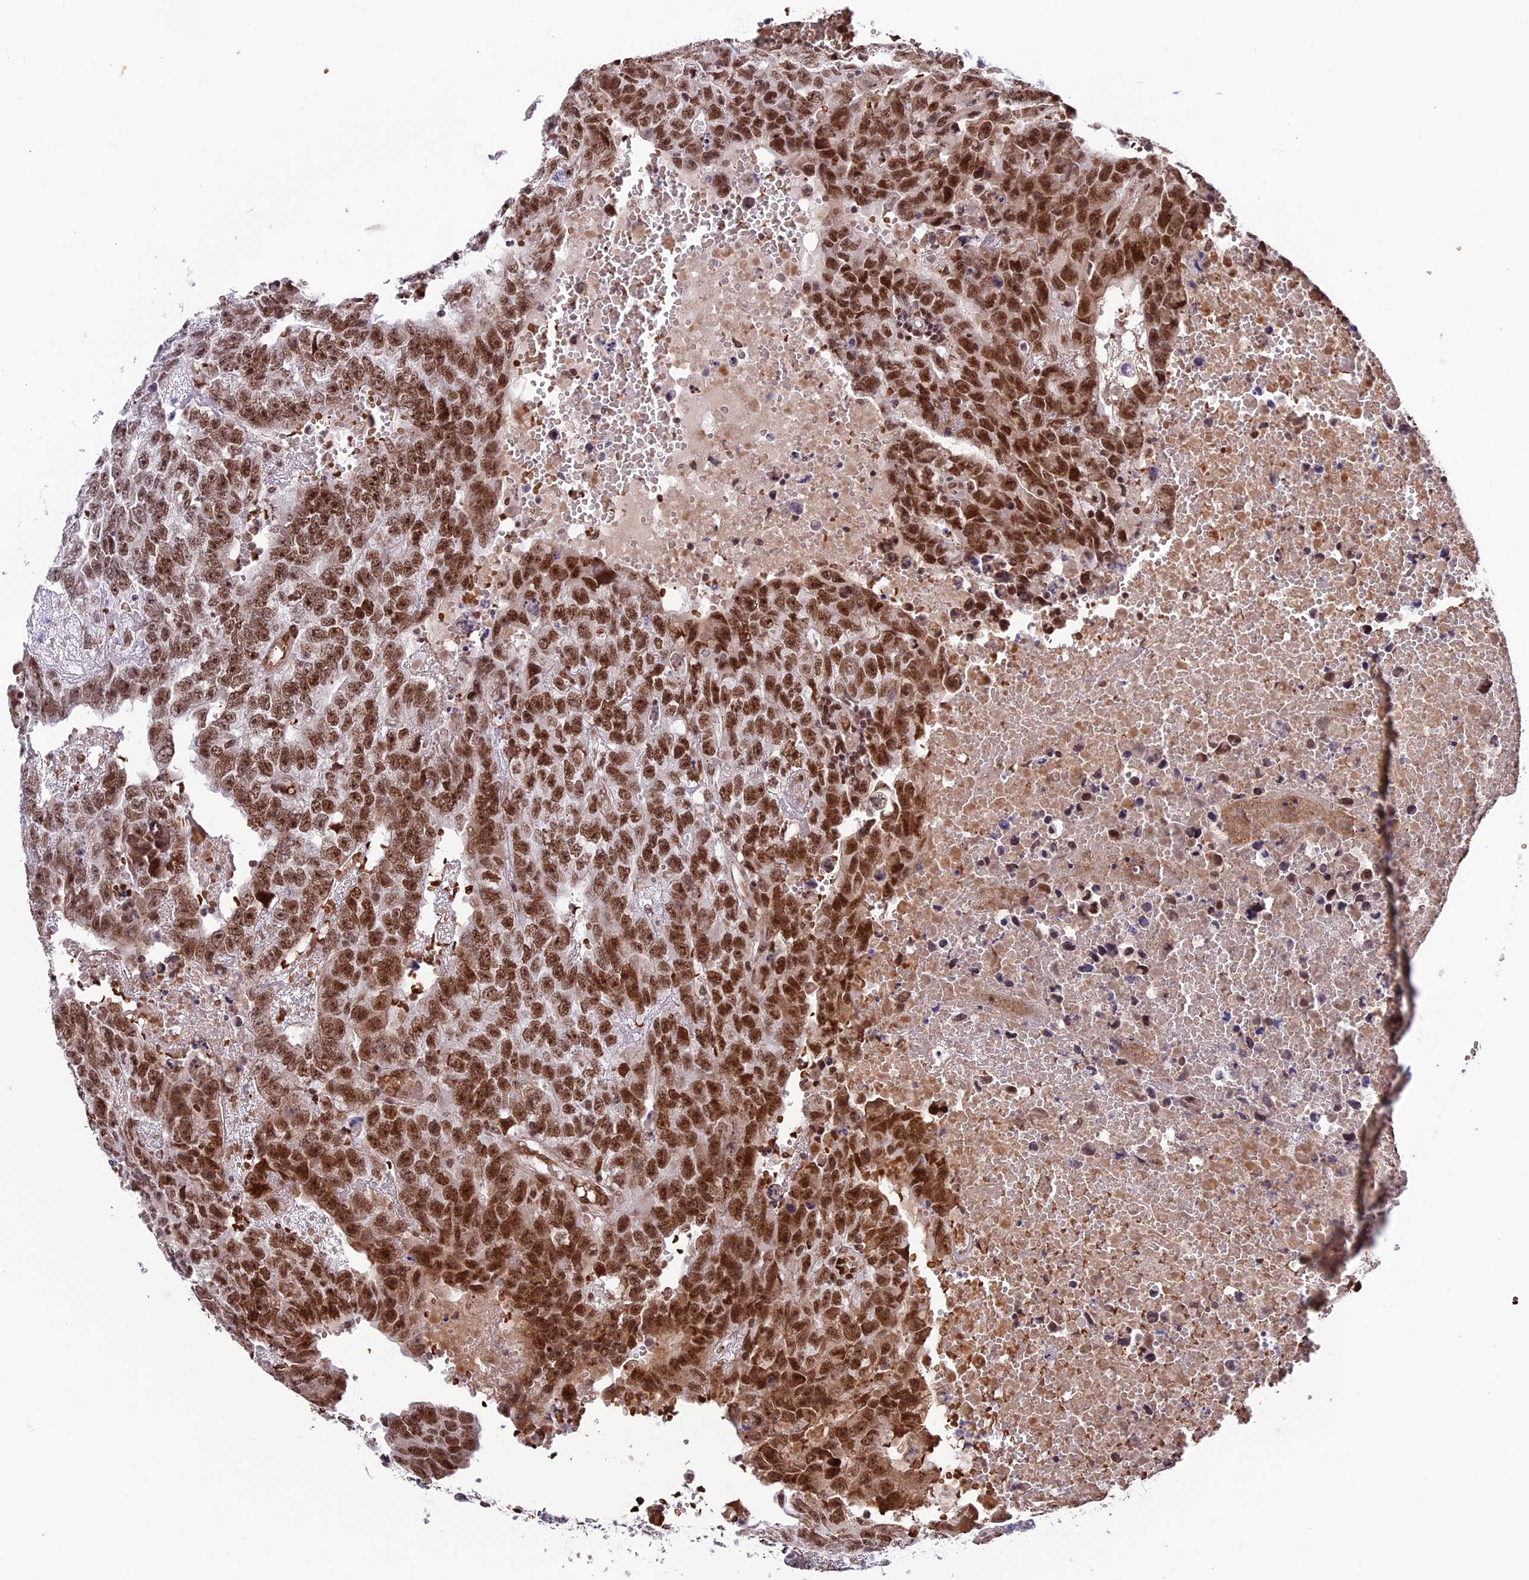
{"staining": {"intensity": "moderate", "quantity": ">75%", "location": "nuclear"}, "tissue": "testis cancer", "cell_type": "Tumor cells", "image_type": "cancer", "snomed": [{"axis": "morphology", "description": "Carcinoma, Embryonal, NOS"}, {"axis": "topography", "description": "Testis"}], "caption": "Immunohistochemistry photomicrograph of neoplastic tissue: human embryonal carcinoma (testis) stained using IHC exhibits medium levels of moderate protein expression localized specifically in the nuclear of tumor cells, appearing as a nuclear brown color.", "gene": "MPHOSPH8", "patient": {"sex": "male", "age": 25}}